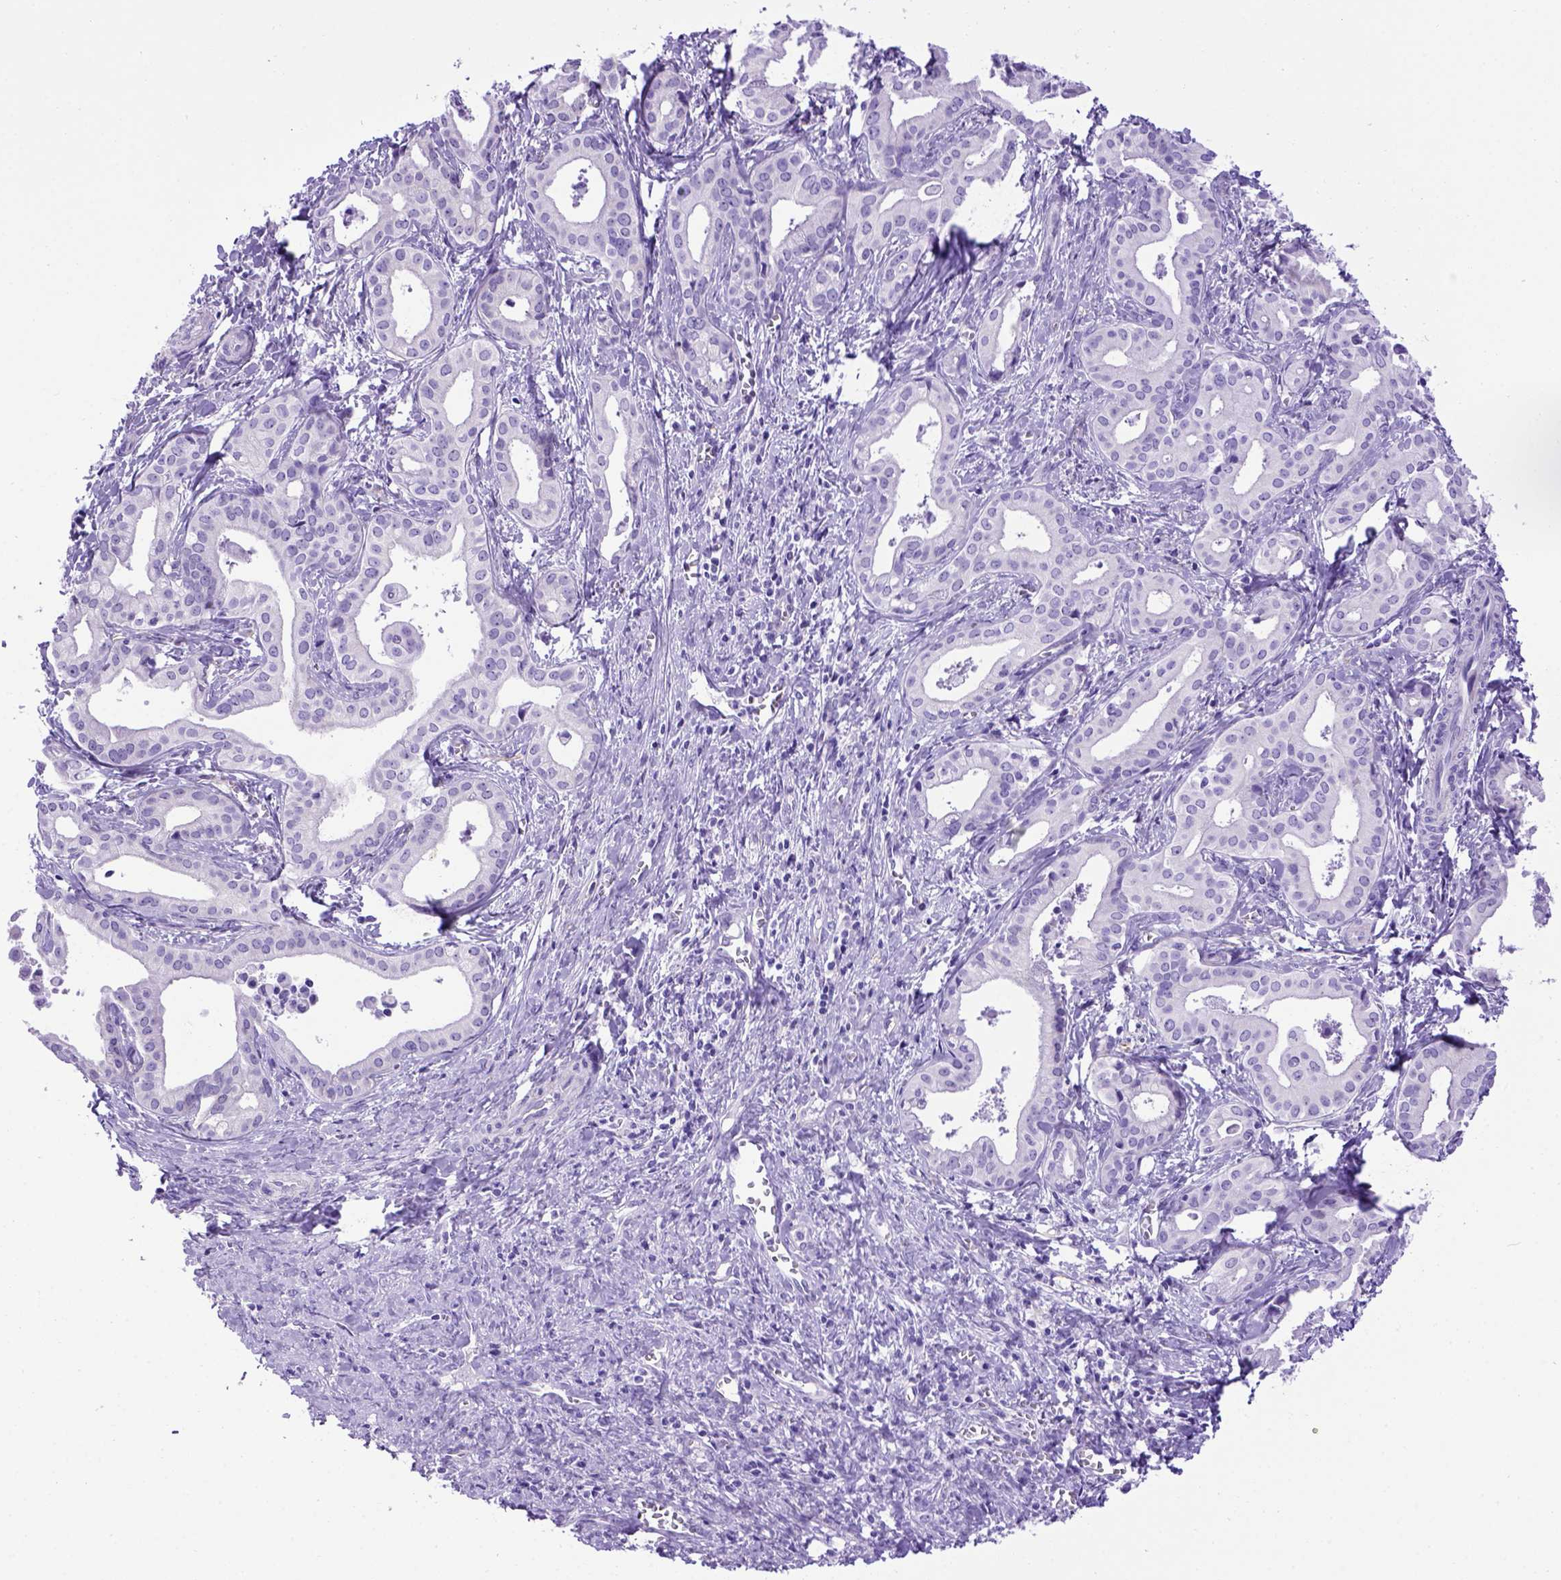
{"staining": {"intensity": "negative", "quantity": "none", "location": "none"}, "tissue": "liver cancer", "cell_type": "Tumor cells", "image_type": "cancer", "snomed": [{"axis": "morphology", "description": "Cholangiocarcinoma"}, {"axis": "topography", "description": "Liver"}], "caption": "DAB (3,3'-diaminobenzidine) immunohistochemical staining of human liver cholangiocarcinoma demonstrates no significant expression in tumor cells.", "gene": "ADAM12", "patient": {"sex": "female", "age": 65}}